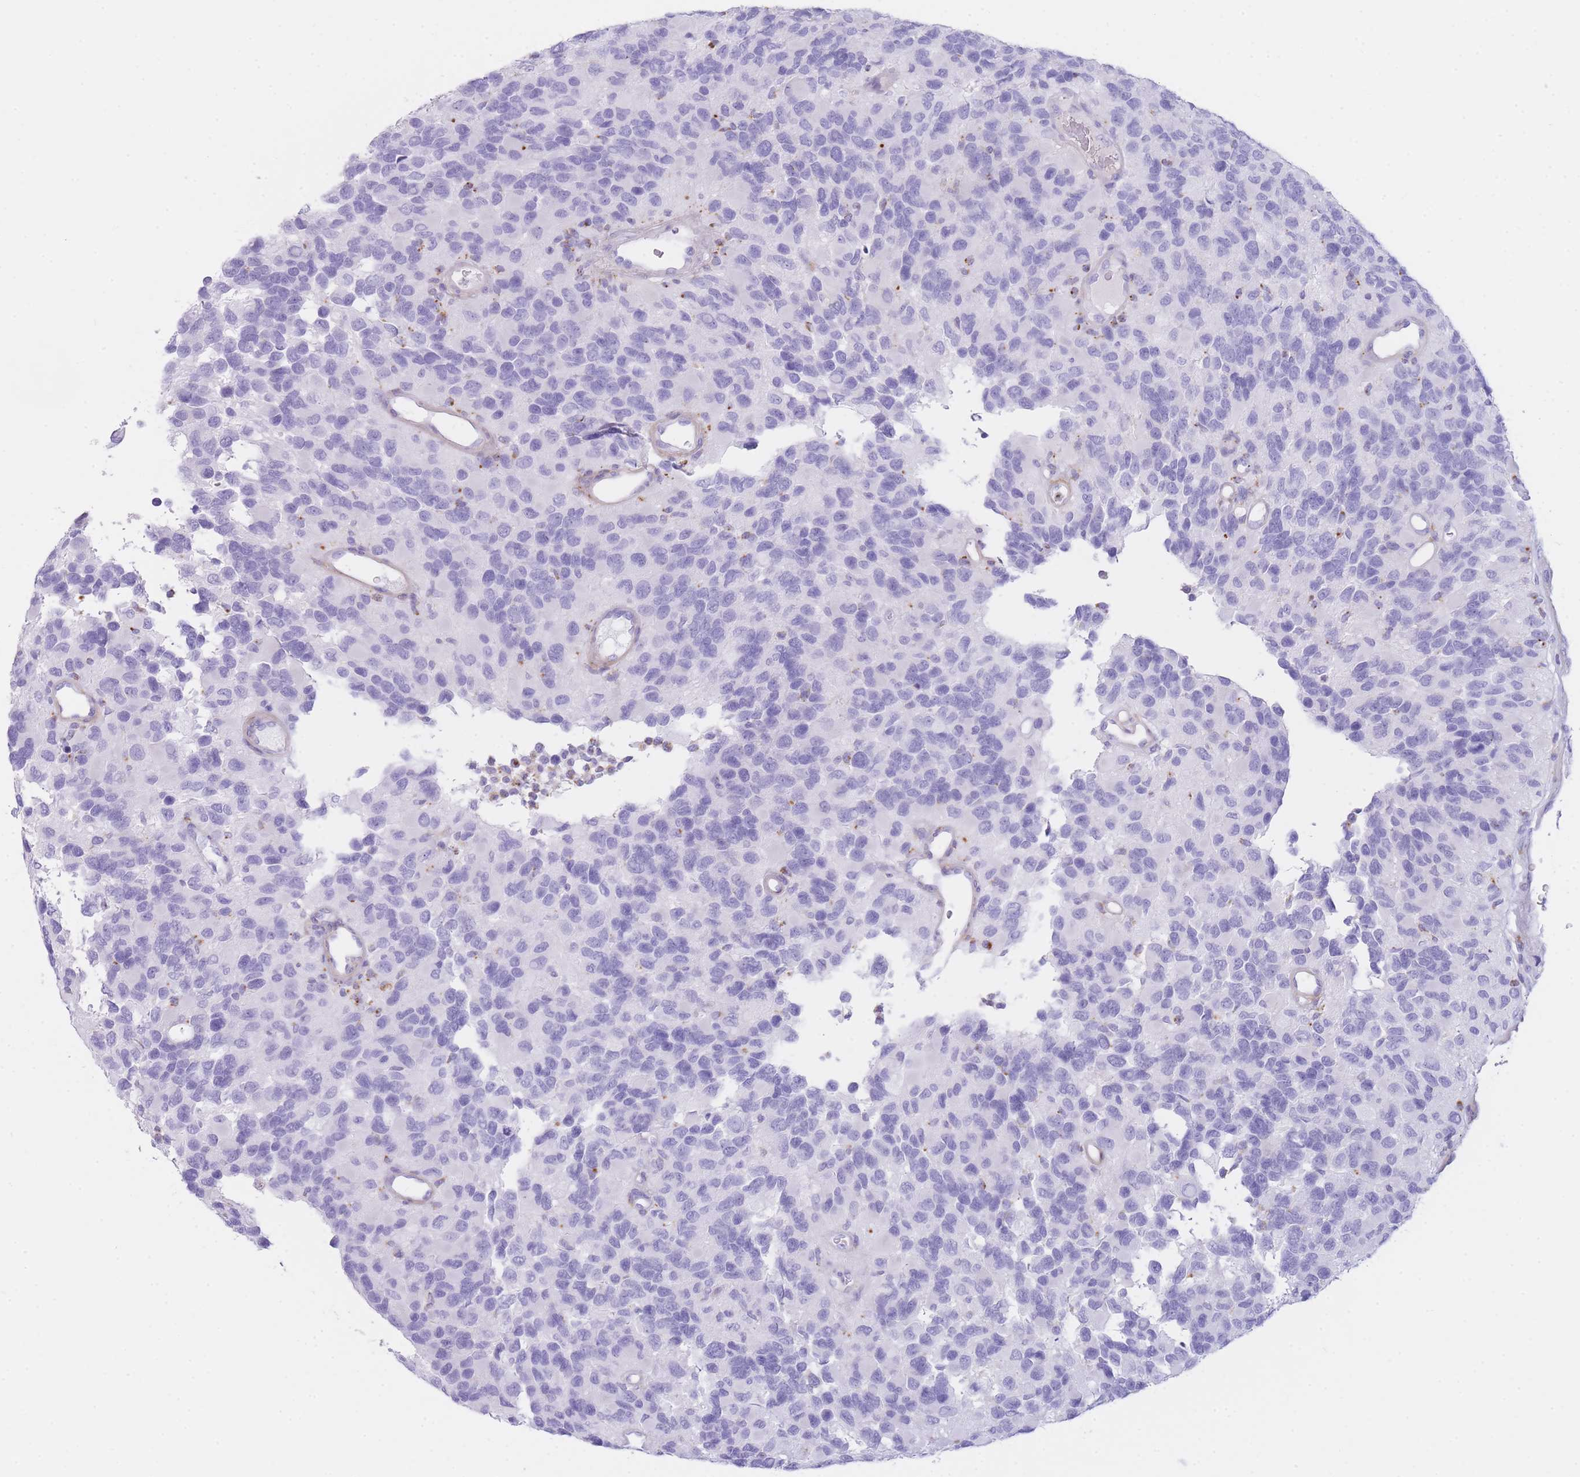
{"staining": {"intensity": "negative", "quantity": "none", "location": "none"}, "tissue": "glioma", "cell_type": "Tumor cells", "image_type": "cancer", "snomed": [{"axis": "morphology", "description": "Glioma, malignant, High grade"}, {"axis": "topography", "description": "Brain"}], "caption": "An immunohistochemistry (IHC) photomicrograph of malignant high-grade glioma is shown. There is no staining in tumor cells of malignant high-grade glioma.", "gene": "PLBD1", "patient": {"sex": "male", "age": 77}}